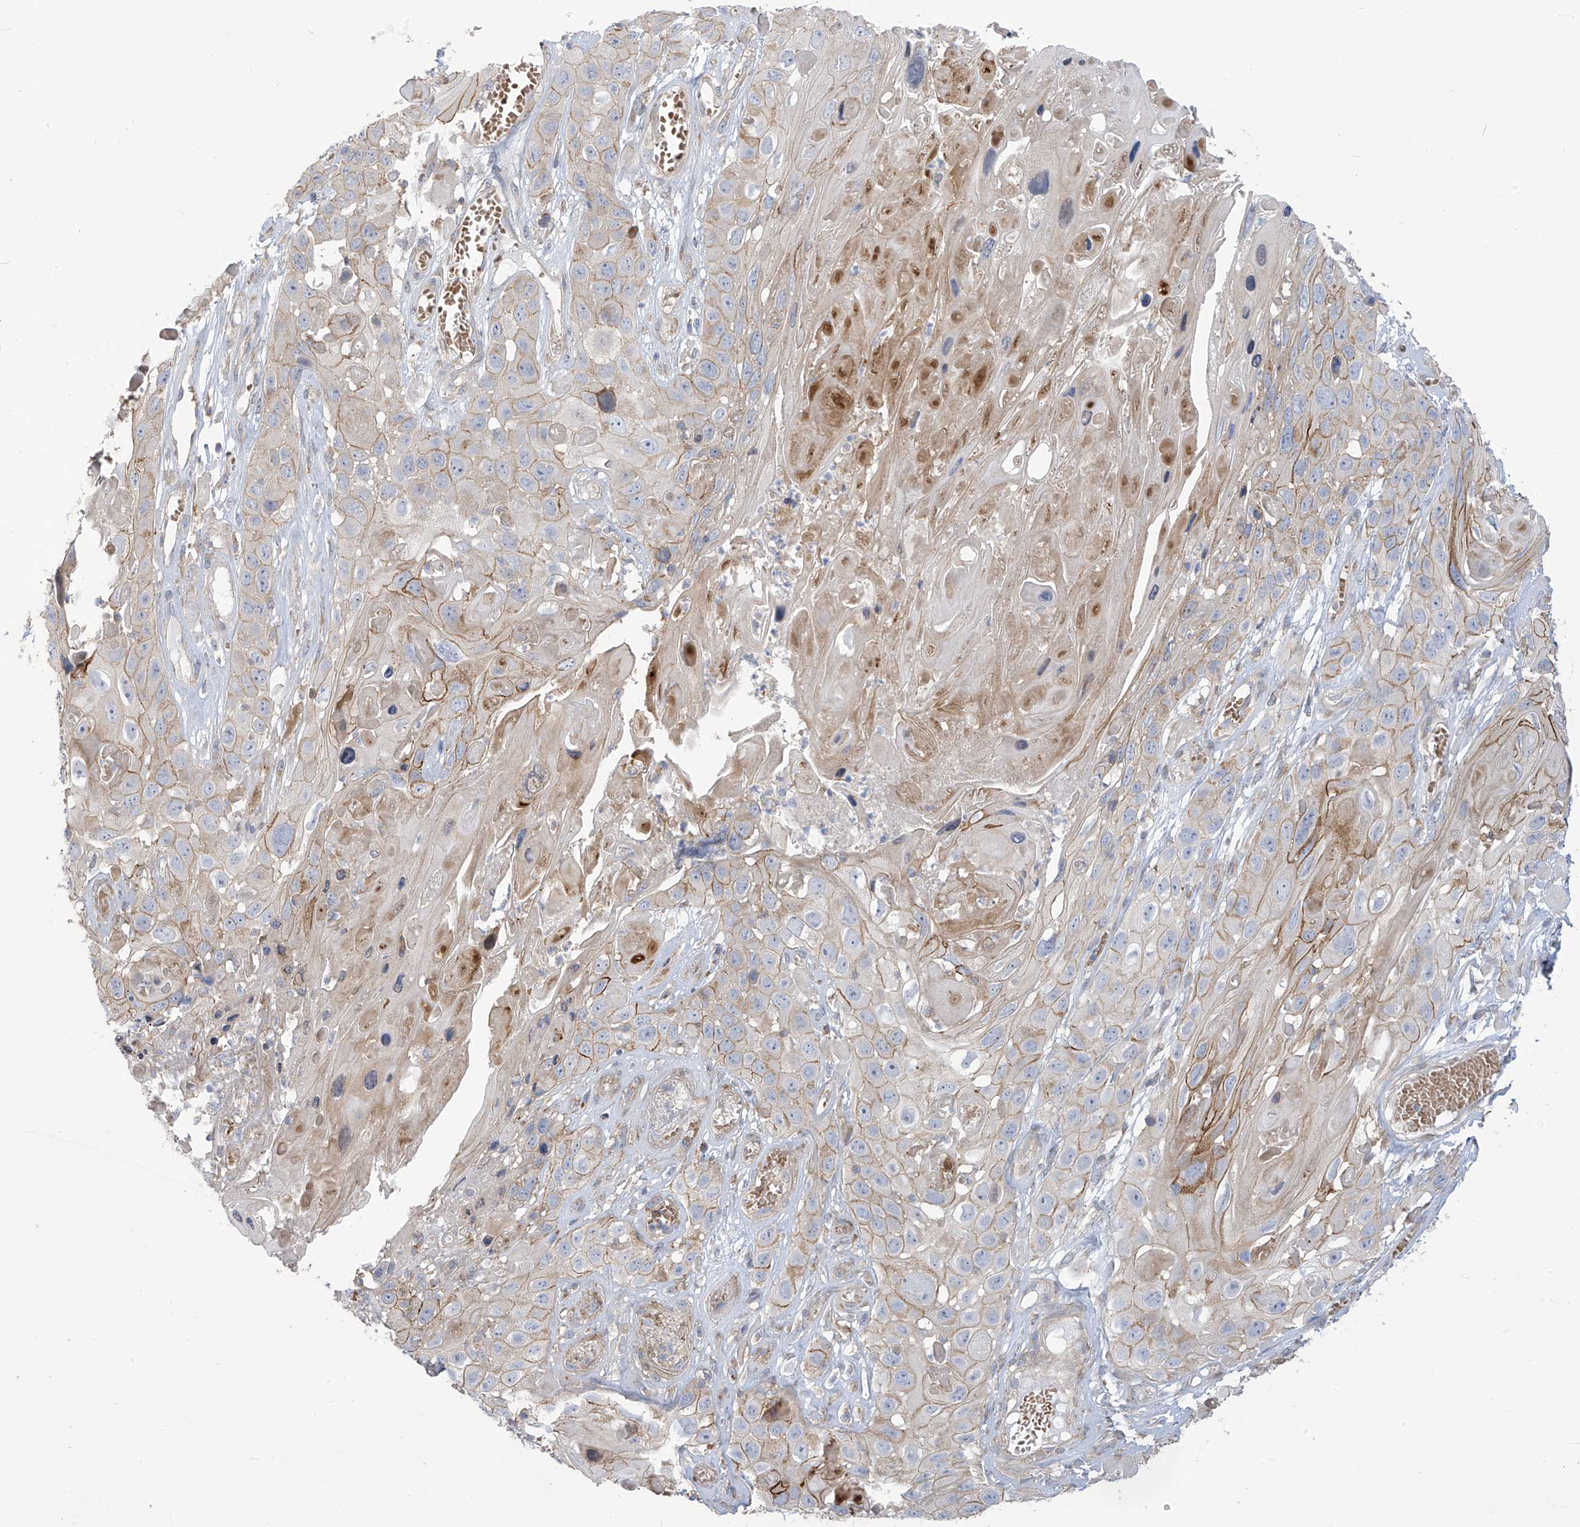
{"staining": {"intensity": "weak", "quantity": ">75%", "location": "cytoplasmic/membranous"}, "tissue": "skin cancer", "cell_type": "Tumor cells", "image_type": "cancer", "snomed": [{"axis": "morphology", "description": "Squamous cell carcinoma, NOS"}, {"axis": "topography", "description": "Skin"}], "caption": "Tumor cells demonstrate weak cytoplasmic/membranous expression in about >75% of cells in skin squamous cell carcinoma.", "gene": "ADAT2", "patient": {"sex": "male", "age": 55}}